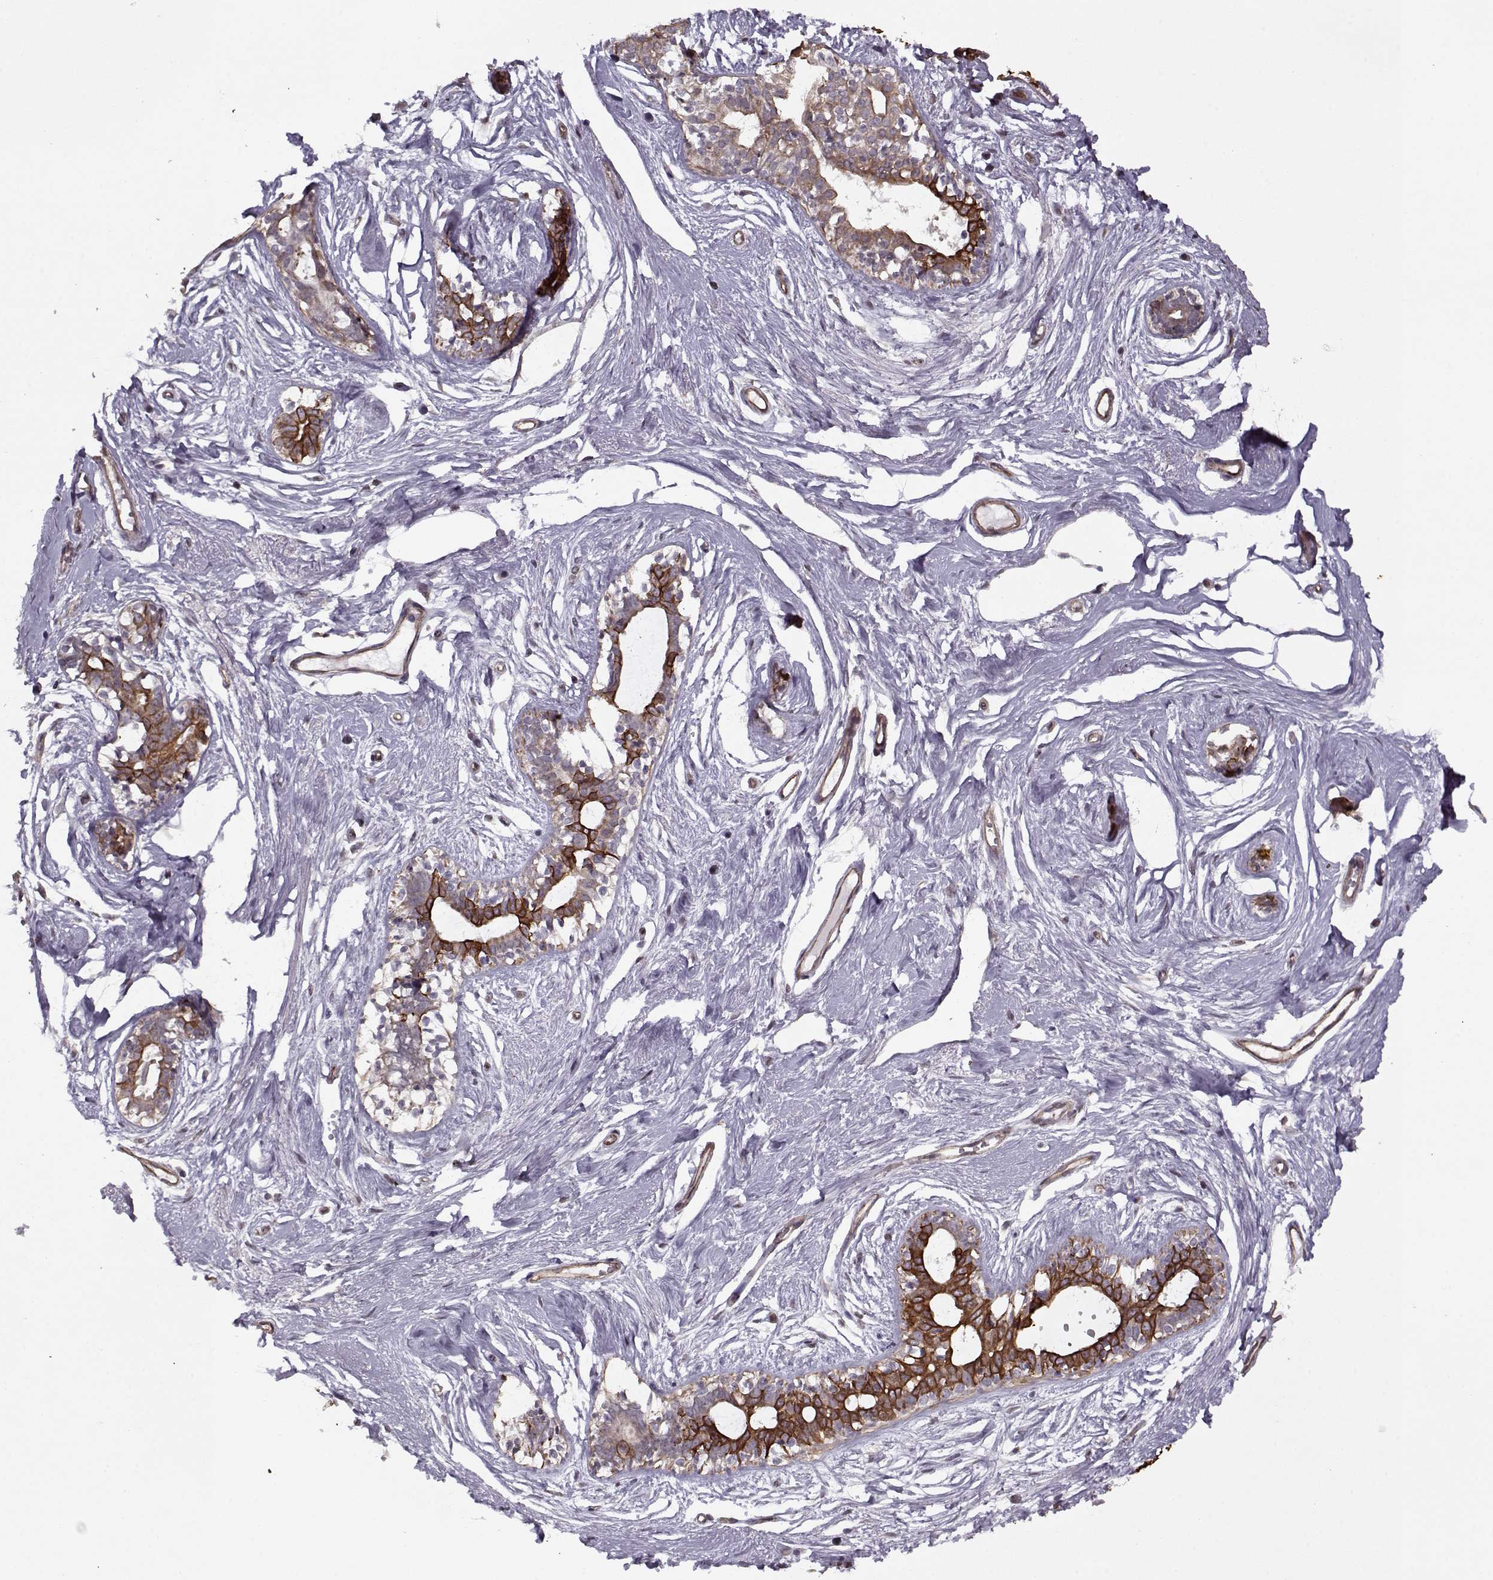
{"staining": {"intensity": "negative", "quantity": "none", "location": "none"}, "tissue": "breast", "cell_type": "Adipocytes", "image_type": "normal", "snomed": [{"axis": "morphology", "description": "Normal tissue, NOS"}, {"axis": "topography", "description": "Breast"}], "caption": "This is an immunohistochemistry photomicrograph of benign breast. There is no staining in adipocytes.", "gene": "KRT9", "patient": {"sex": "female", "age": 49}}